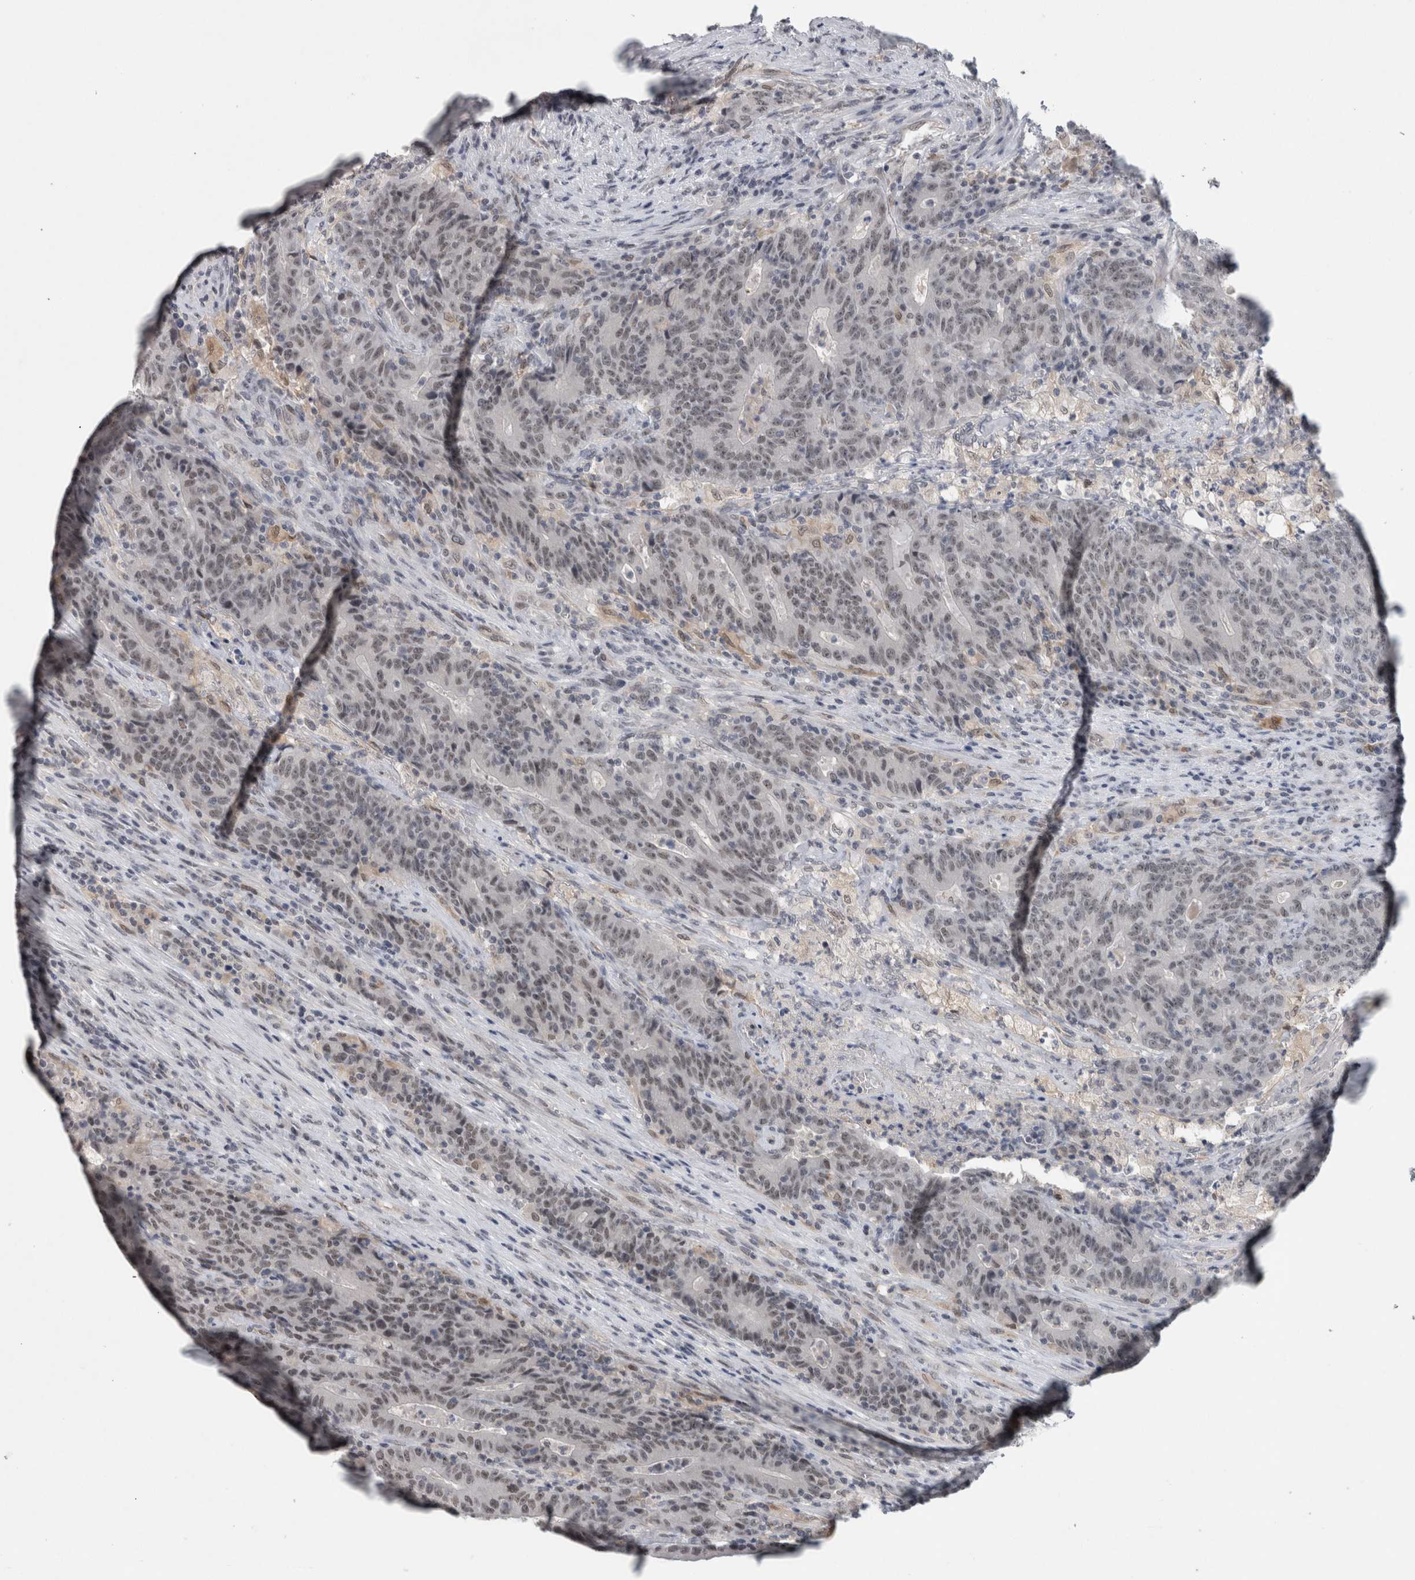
{"staining": {"intensity": "weak", "quantity": "25%-75%", "location": "nuclear"}, "tissue": "colorectal cancer", "cell_type": "Tumor cells", "image_type": "cancer", "snomed": [{"axis": "morphology", "description": "Normal tissue, NOS"}, {"axis": "morphology", "description": "Adenocarcinoma, NOS"}, {"axis": "topography", "description": "Colon"}], "caption": "Colorectal cancer (adenocarcinoma) stained with immunohistochemistry (IHC) reveals weak nuclear expression in approximately 25%-75% of tumor cells.", "gene": "PRXL2A", "patient": {"sex": "female", "age": 75}}